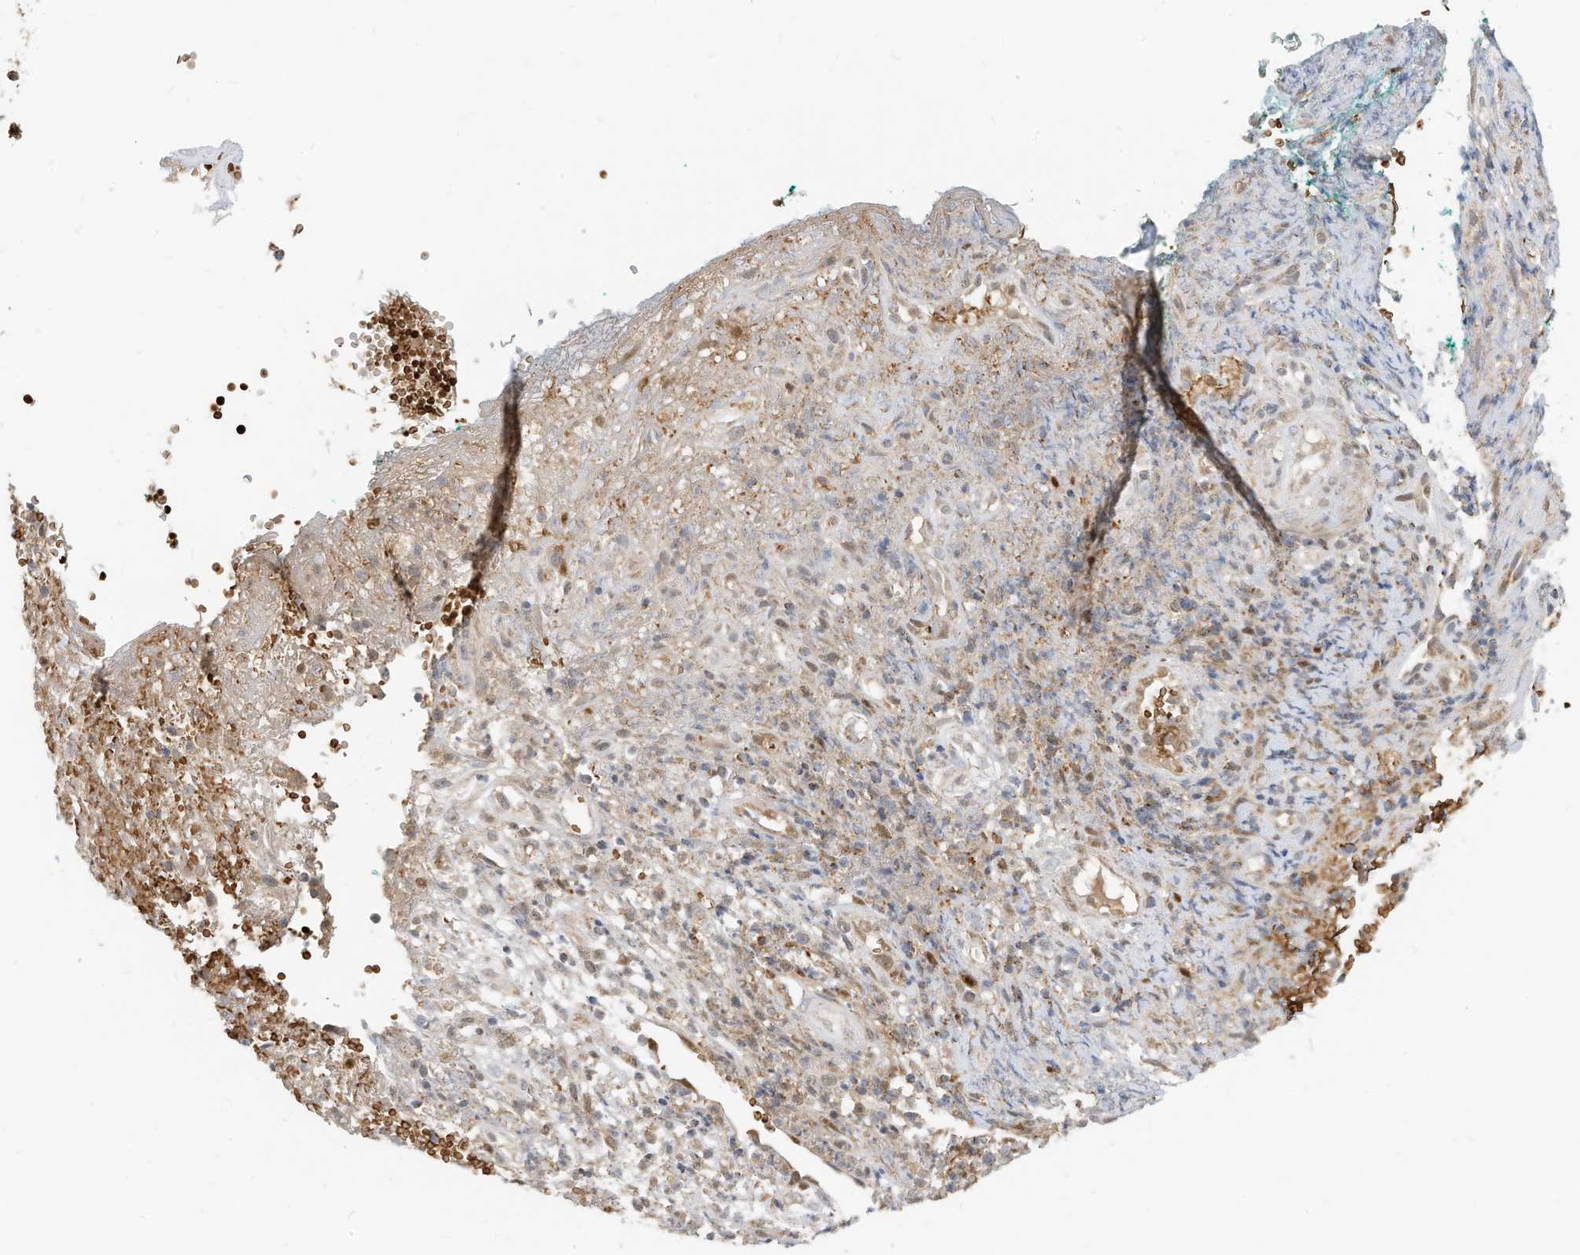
{"staining": {"intensity": "negative", "quantity": "none", "location": "none"}, "tissue": "adipose tissue", "cell_type": "Adipocytes", "image_type": "normal", "snomed": [{"axis": "morphology", "description": "Normal tissue, NOS"}, {"axis": "morphology", "description": "Basal cell carcinoma"}, {"axis": "topography", "description": "Cartilage tissue"}, {"axis": "topography", "description": "Nasopharynx"}, {"axis": "topography", "description": "Oral tissue"}], "caption": "Immunohistochemistry (IHC) photomicrograph of normal adipose tissue: adipose tissue stained with DAB (3,3'-diaminobenzidine) displays no significant protein positivity in adipocytes.", "gene": "MTUS2", "patient": {"sex": "female", "age": 77}}